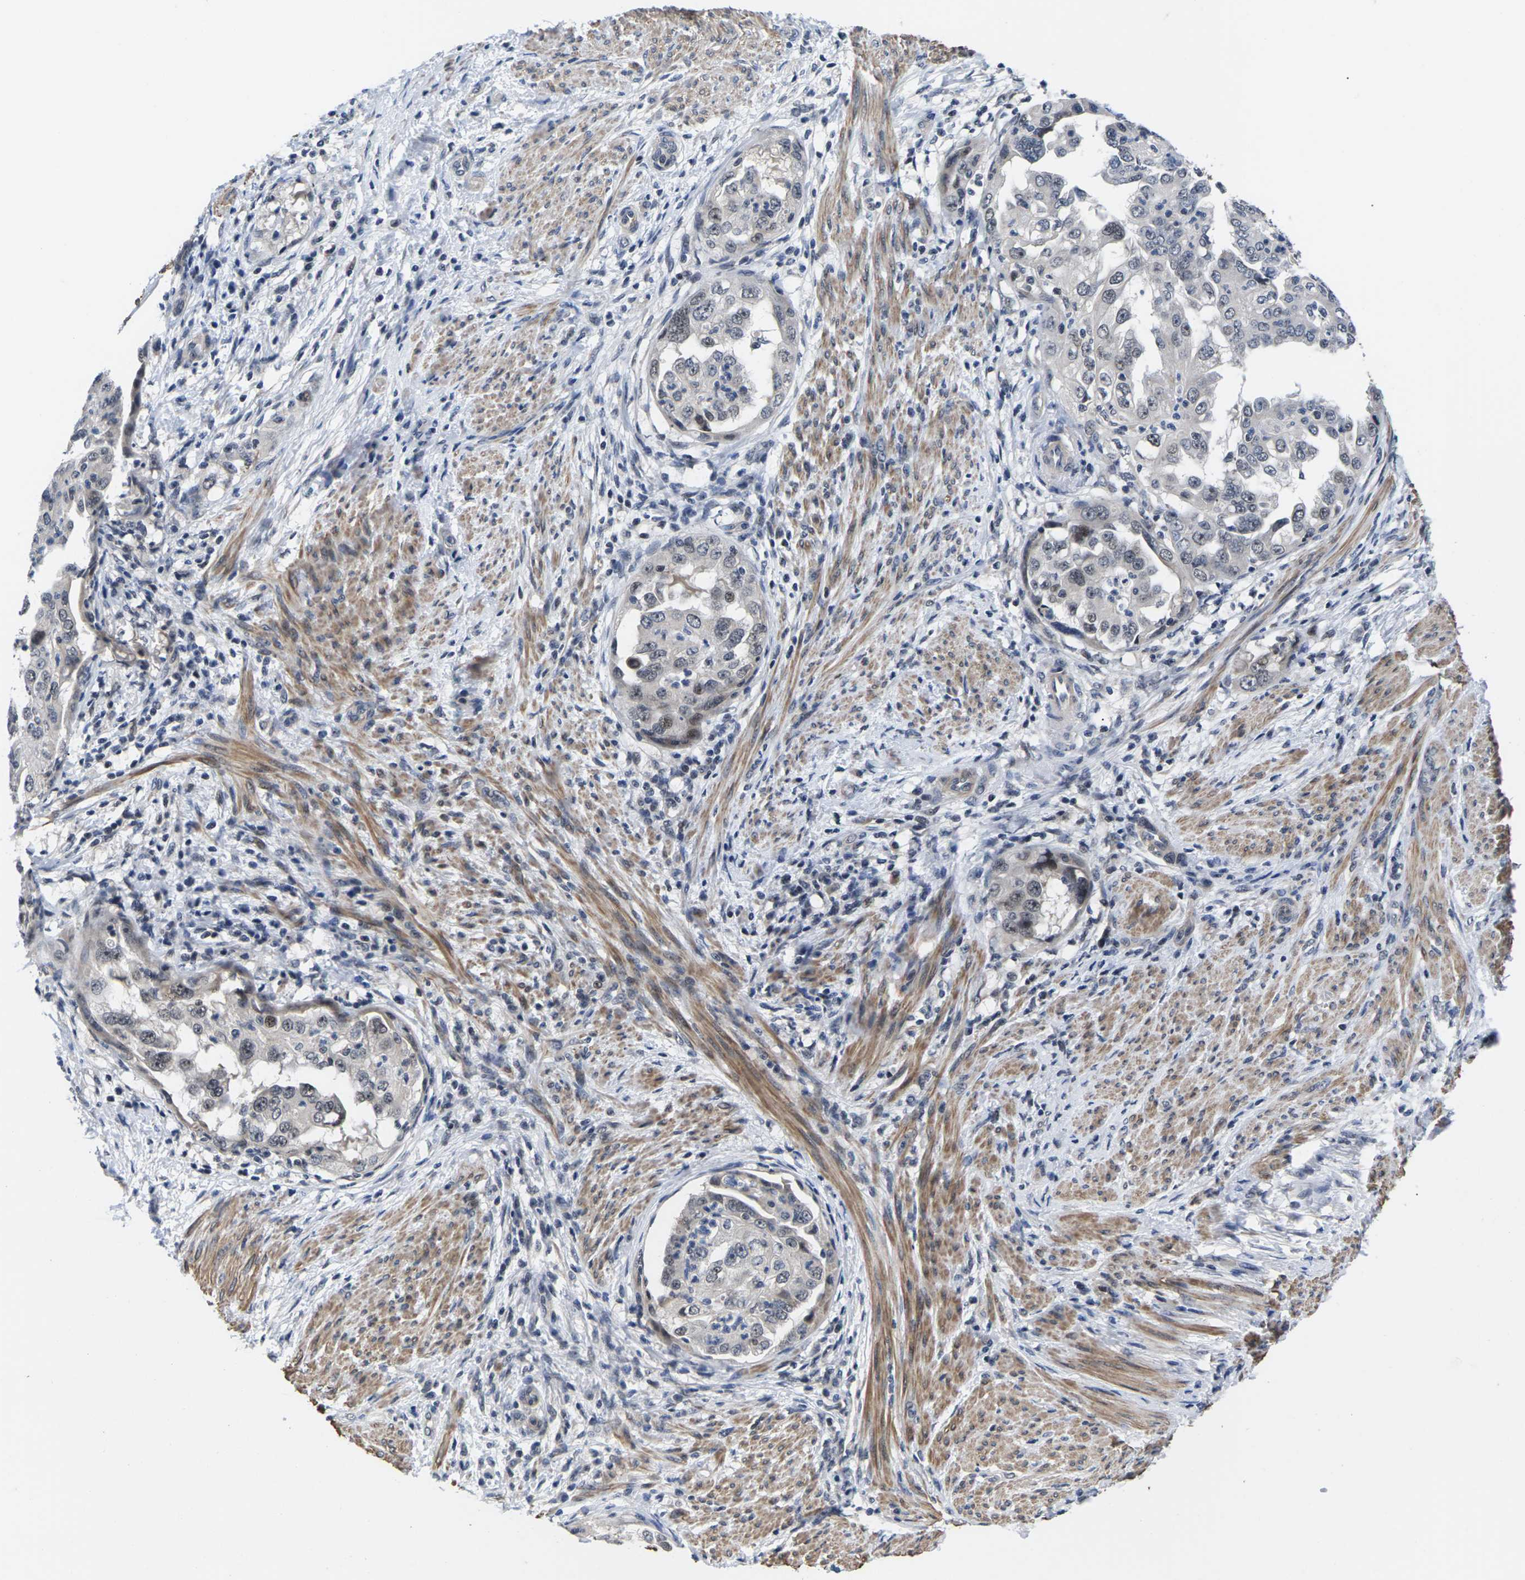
{"staining": {"intensity": "weak", "quantity": "25%-75%", "location": "nuclear"}, "tissue": "endometrial cancer", "cell_type": "Tumor cells", "image_type": "cancer", "snomed": [{"axis": "morphology", "description": "Adenocarcinoma, NOS"}, {"axis": "topography", "description": "Endometrium"}], "caption": "Immunohistochemical staining of human endometrial cancer (adenocarcinoma) reveals weak nuclear protein staining in about 25%-75% of tumor cells.", "gene": "ST6GAL2", "patient": {"sex": "female", "age": 85}}